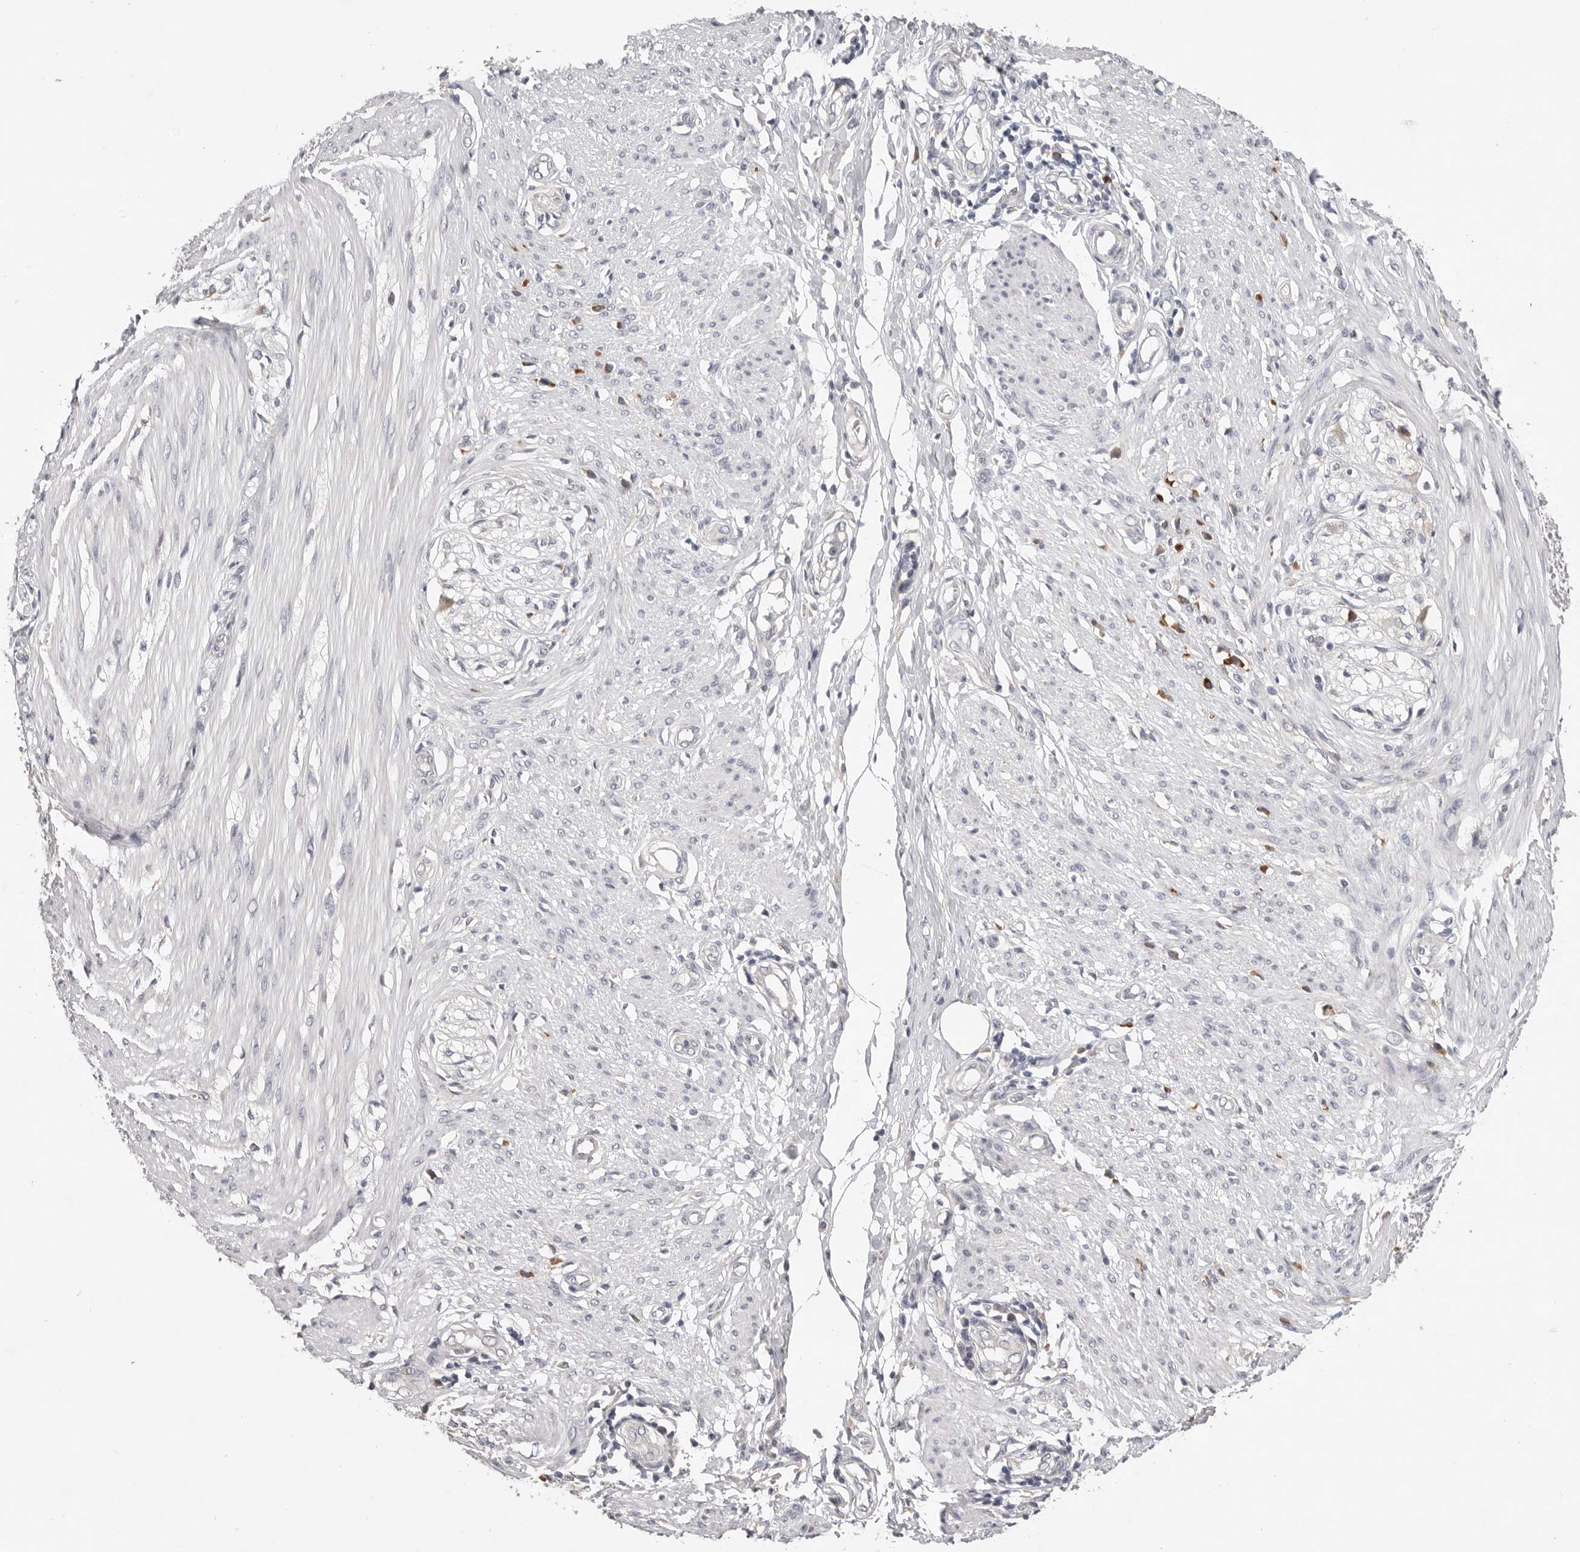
{"staining": {"intensity": "negative", "quantity": "none", "location": "none"}, "tissue": "smooth muscle", "cell_type": "Smooth muscle cells", "image_type": "normal", "snomed": [{"axis": "morphology", "description": "Normal tissue, NOS"}, {"axis": "morphology", "description": "Adenocarcinoma, NOS"}, {"axis": "topography", "description": "Colon"}, {"axis": "topography", "description": "Peripheral nerve tissue"}], "caption": "Smooth muscle cells are negative for brown protein staining in unremarkable smooth muscle. The staining was performed using DAB to visualize the protein expression in brown, while the nuclei were stained in blue with hematoxylin (Magnification: 20x).", "gene": "WDR77", "patient": {"sex": "male", "age": 14}}